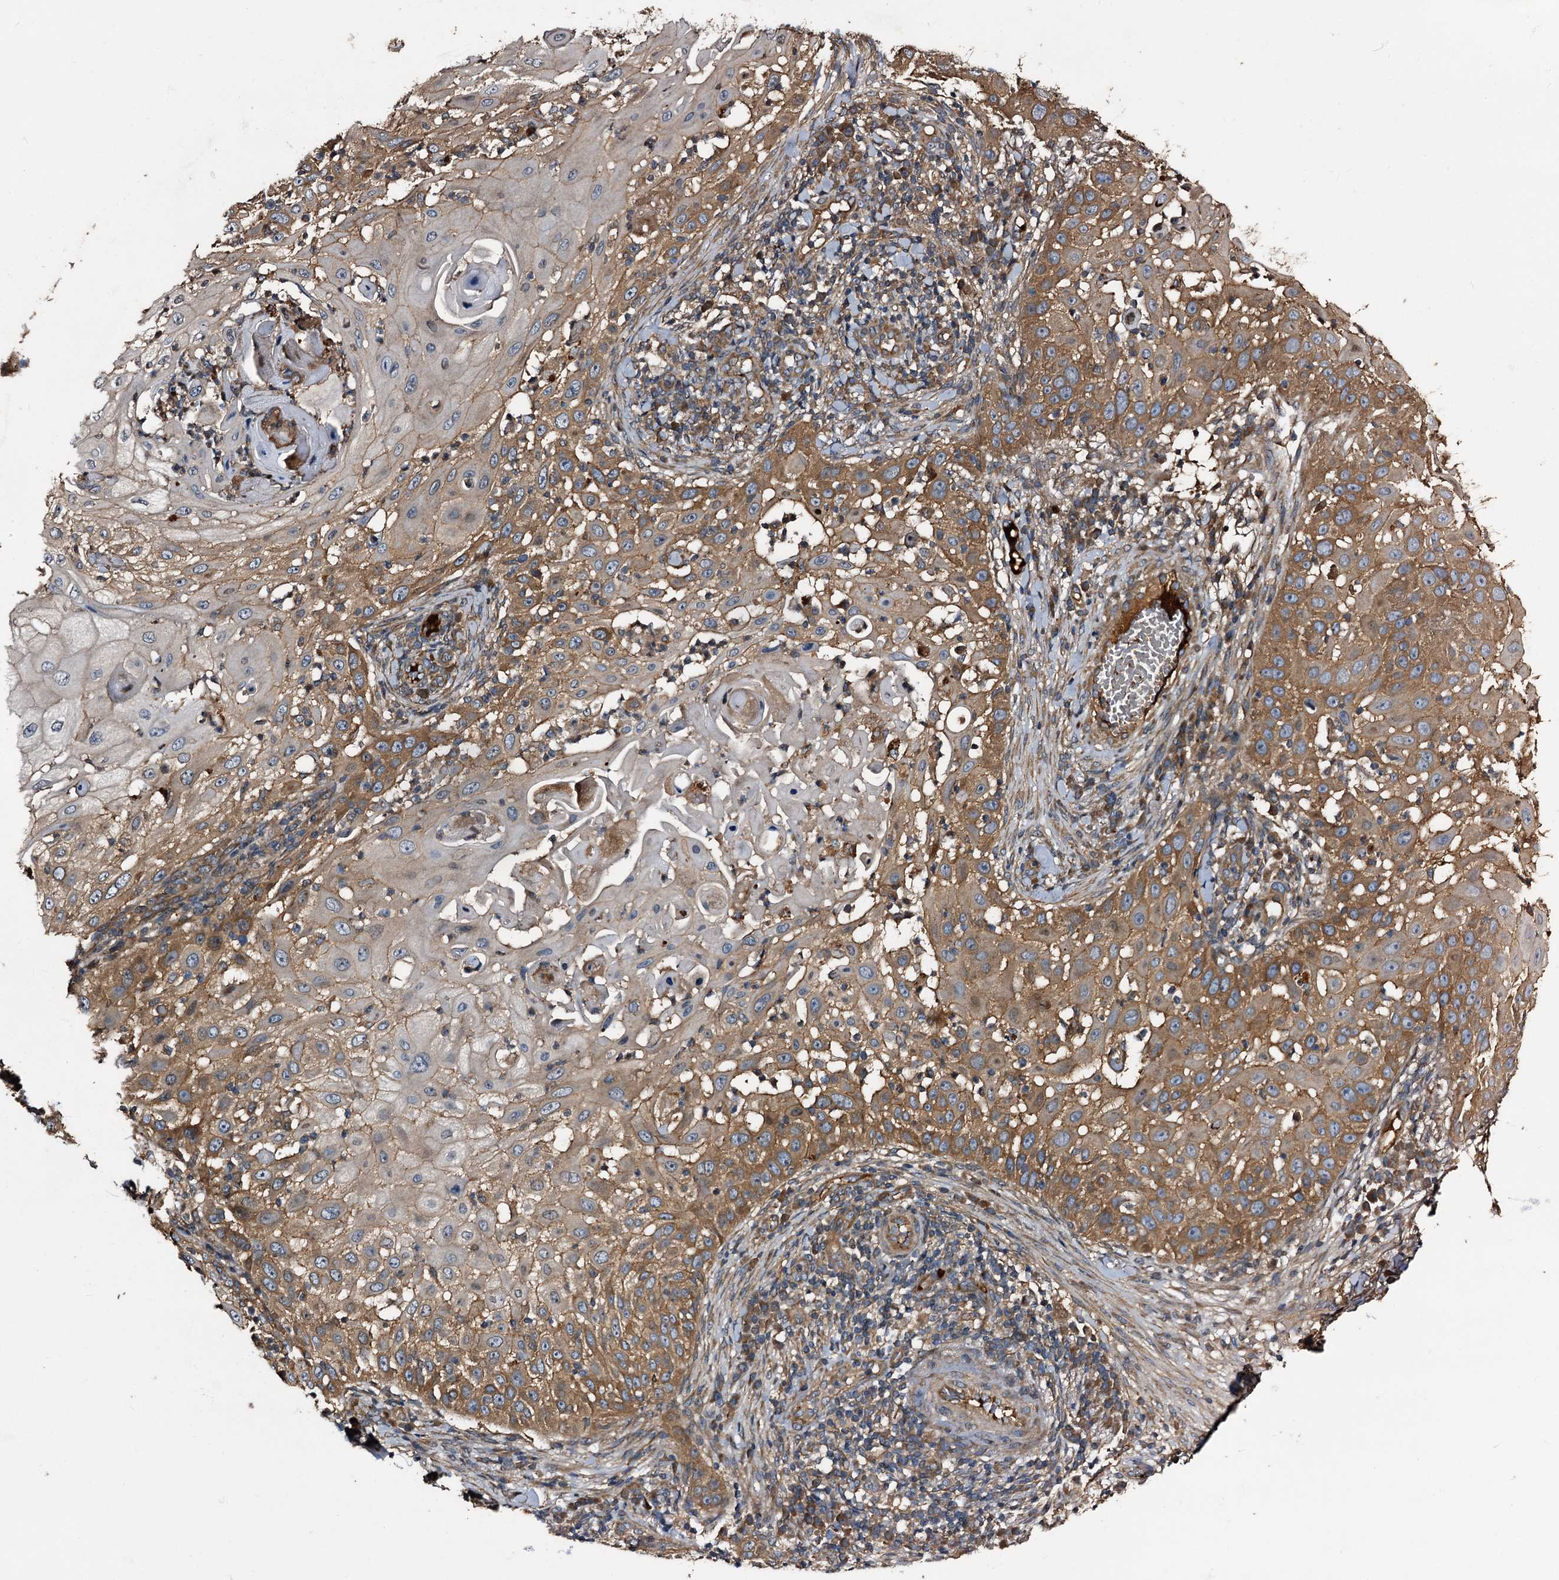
{"staining": {"intensity": "moderate", "quantity": ">75%", "location": "cytoplasmic/membranous"}, "tissue": "skin cancer", "cell_type": "Tumor cells", "image_type": "cancer", "snomed": [{"axis": "morphology", "description": "Squamous cell carcinoma, NOS"}, {"axis": "topography", "description": "Skin"}], "caption": "Approximately >75% of tumor cells in human squamous cell carcinoma (skin) reveal moderate cytoplasmic/membranous protein staining as visualized by brown immunohistochemical staining.", "gene": "PEX5", "patient": {"sex": "female", "age": 44}}